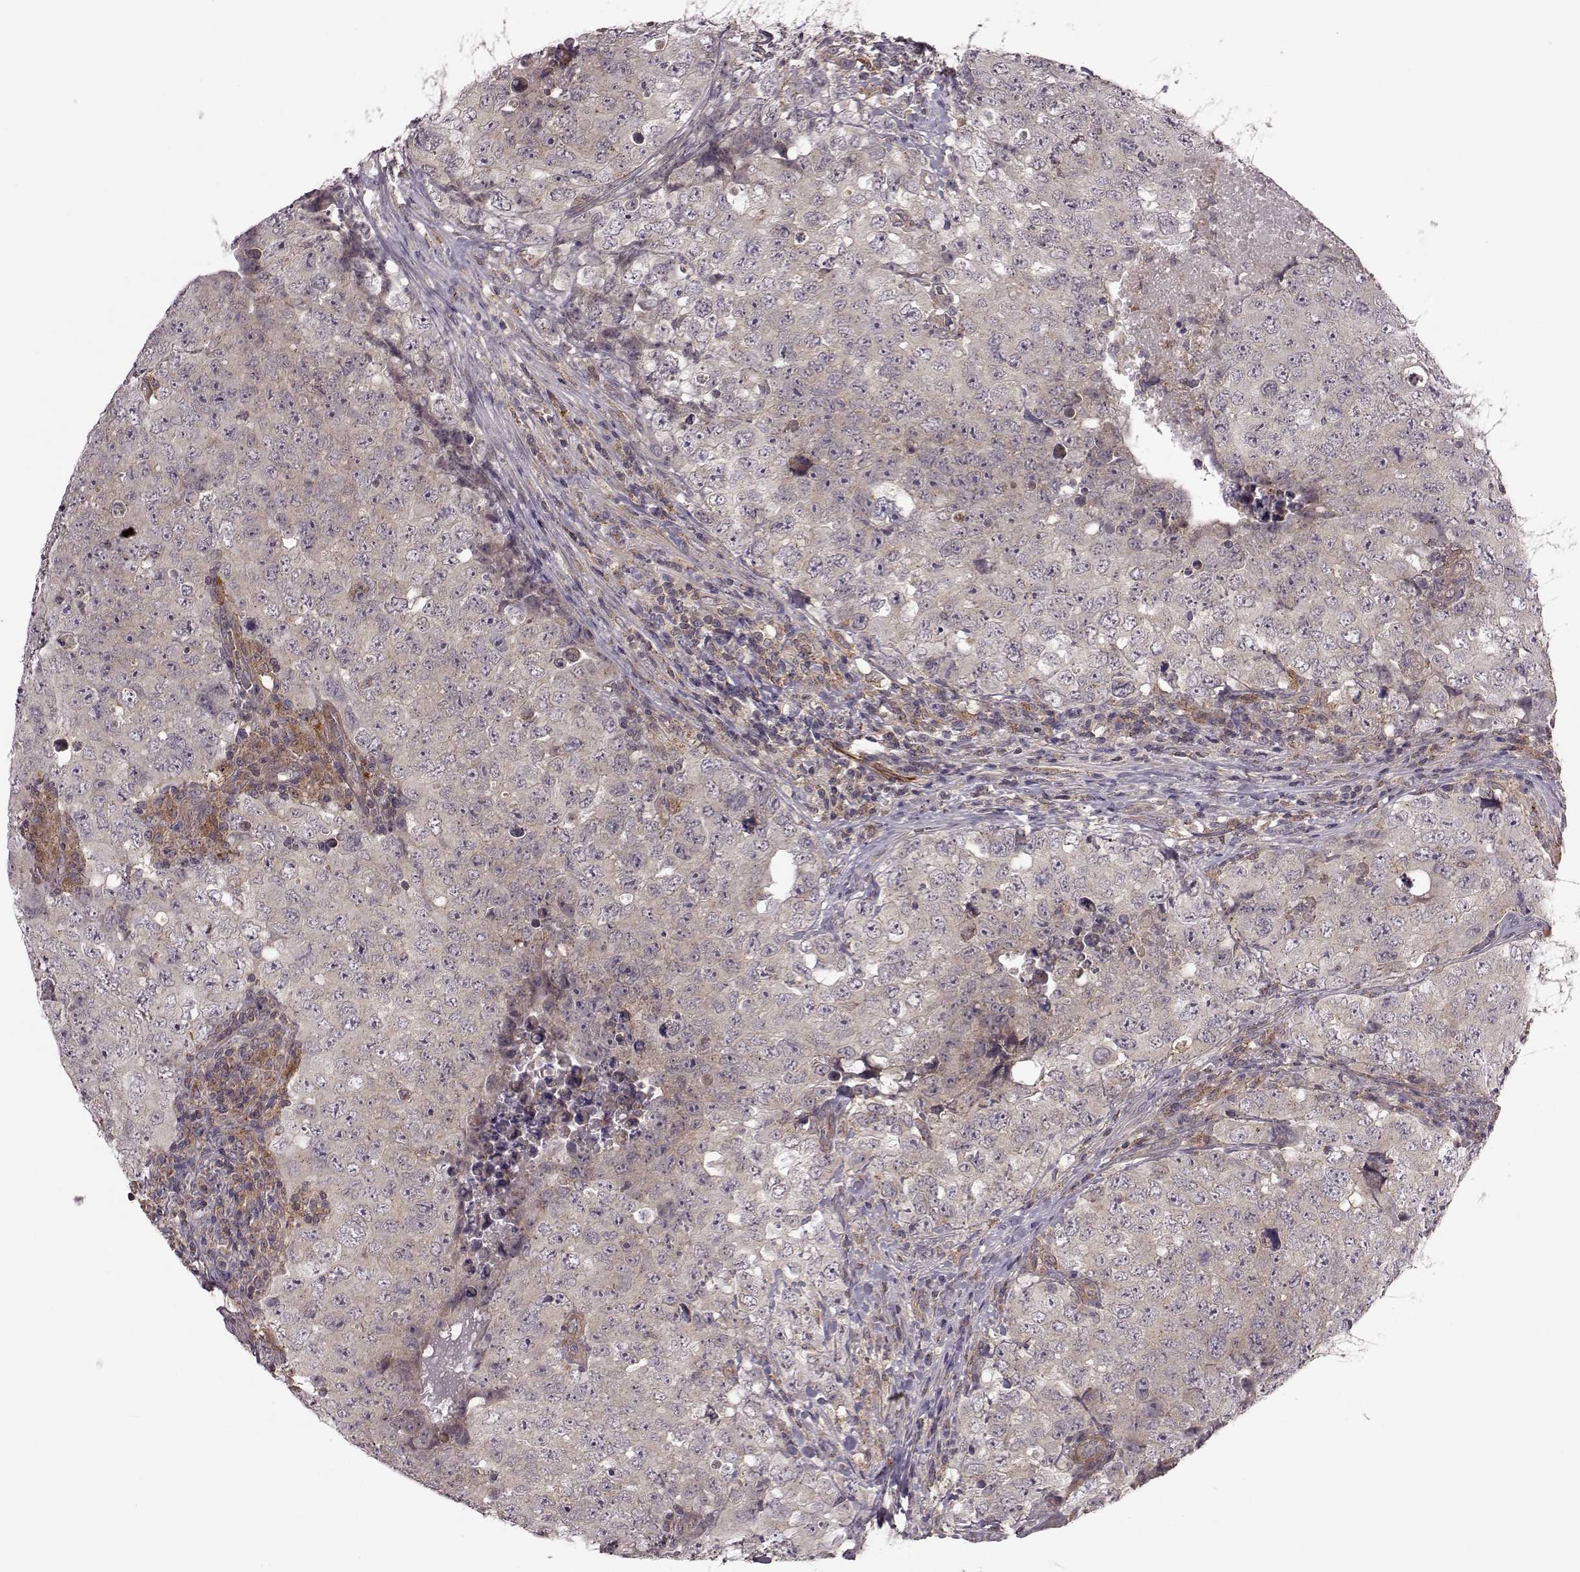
{"staining": {"intensity": "weak", "quantity": "25%-75%", "location": "cytoplasmic/membranous"}, "tissue": "testis cancer", "cell_type": "Tumor cells", "image_type": "cancer", "snomed": [{"axis": "morphology", "description": "Seminoma, NOS"}, {"axis": "topography", "description": "Testis"}], "caption": "A low amount of weak cytoplasmic/membranous positivity is seen in approximately 25%-75% of tumor cells in seminoma (testis) tissue. Nuclei are stained in blue.", "gene": "FNIP2", "patient": {"sex": "male", "age": 34}}